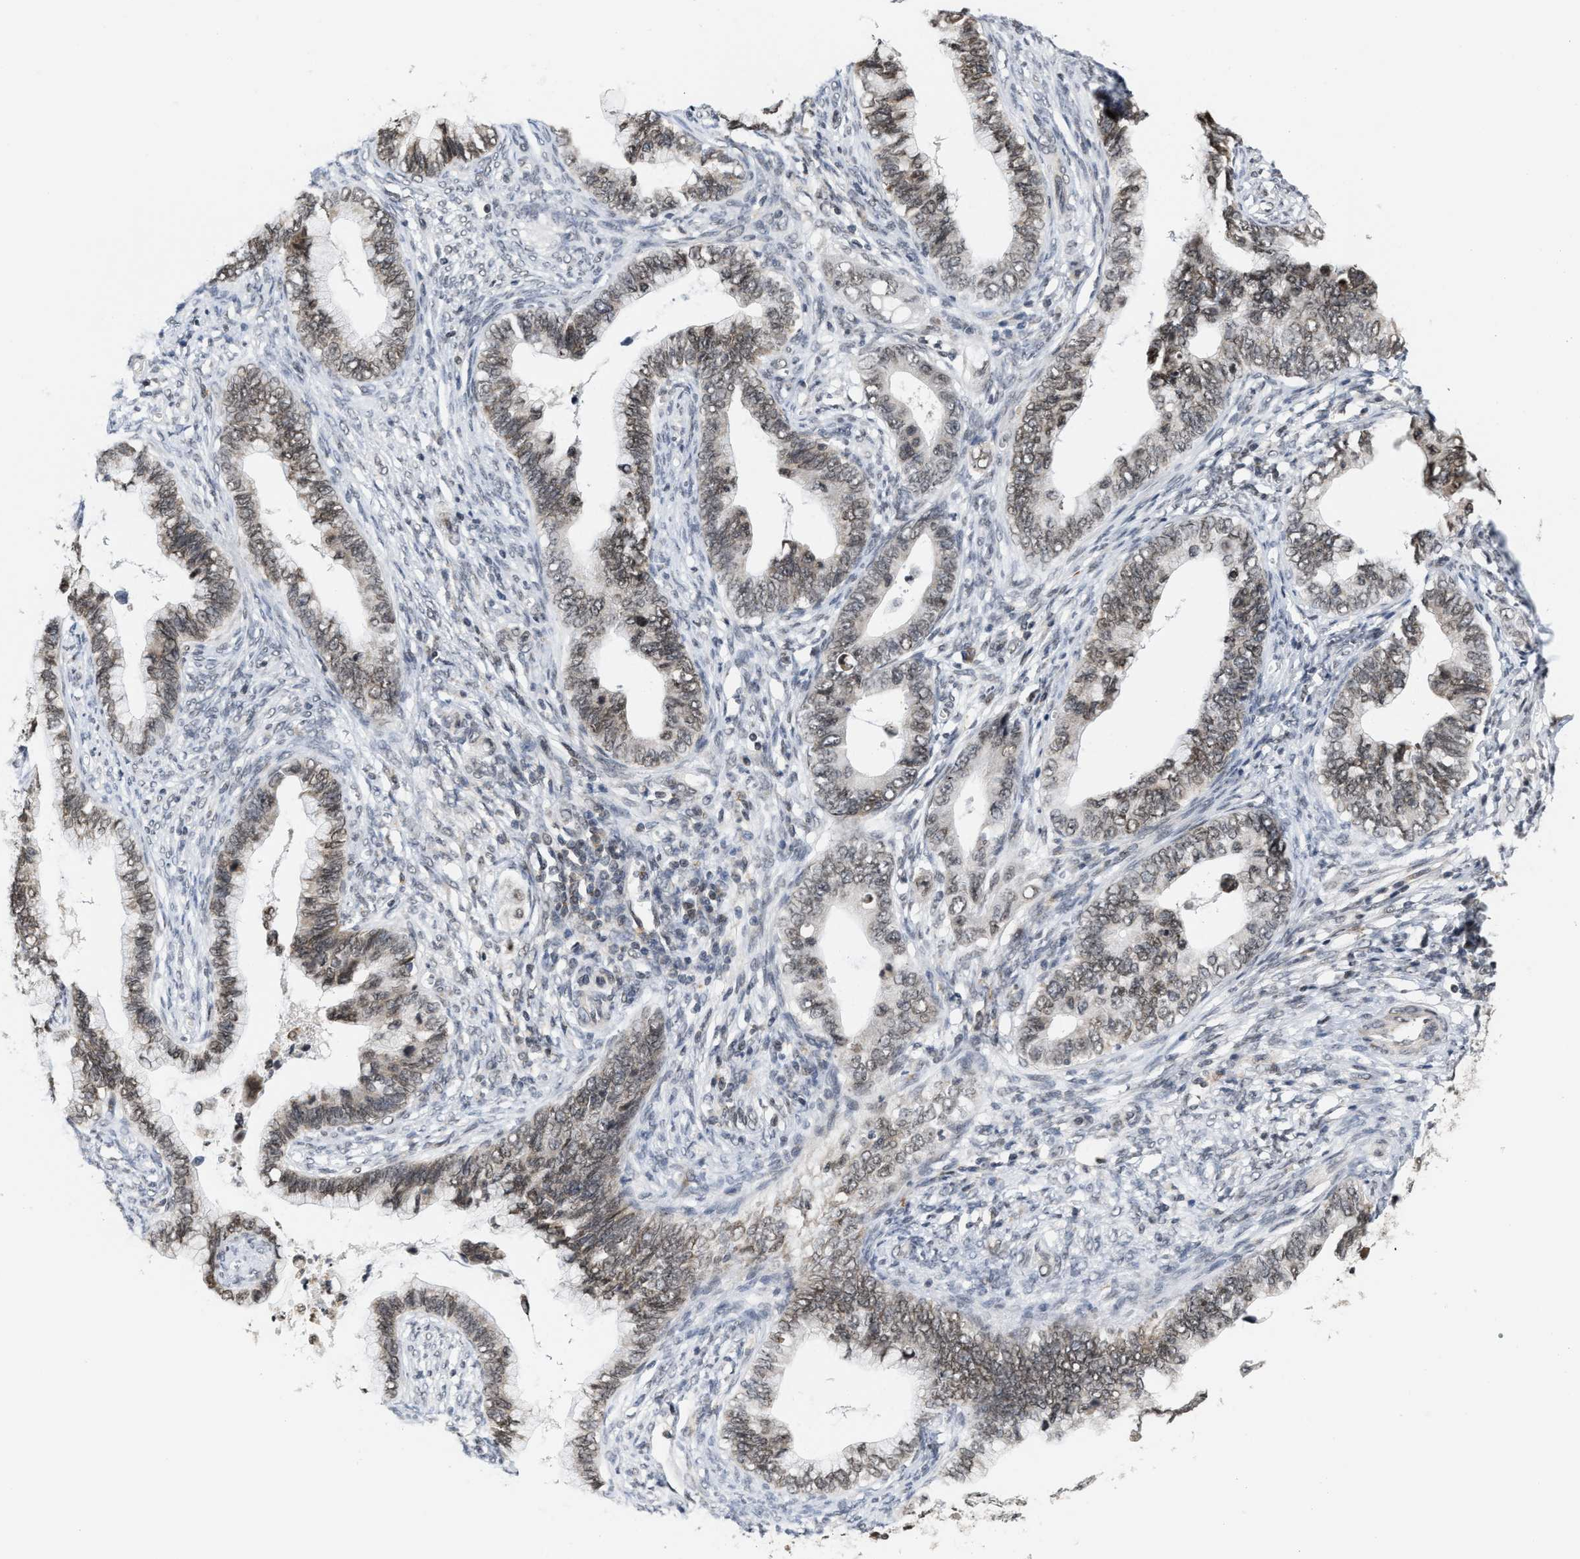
{"staining": {"intensity": "weak", "quantity": ">75%", "location": "nuclear"}, "tissue": "cervical cancer", "cell_type": "Tumor cells", "image_type": "cancer", "snomed": [{"axis": "morphology", "description": "Adenocarcinoma, NOS"}, {"axis": "topography", "description": "Cervix"}], "caption": "Protein analysis of cervical adenocarcinoma tissue reveals weak nuclear positivity in approximately >75% of tumor cells.", "gene": "ANKRD6", "patient": {"sex": "female", "age": 44}}